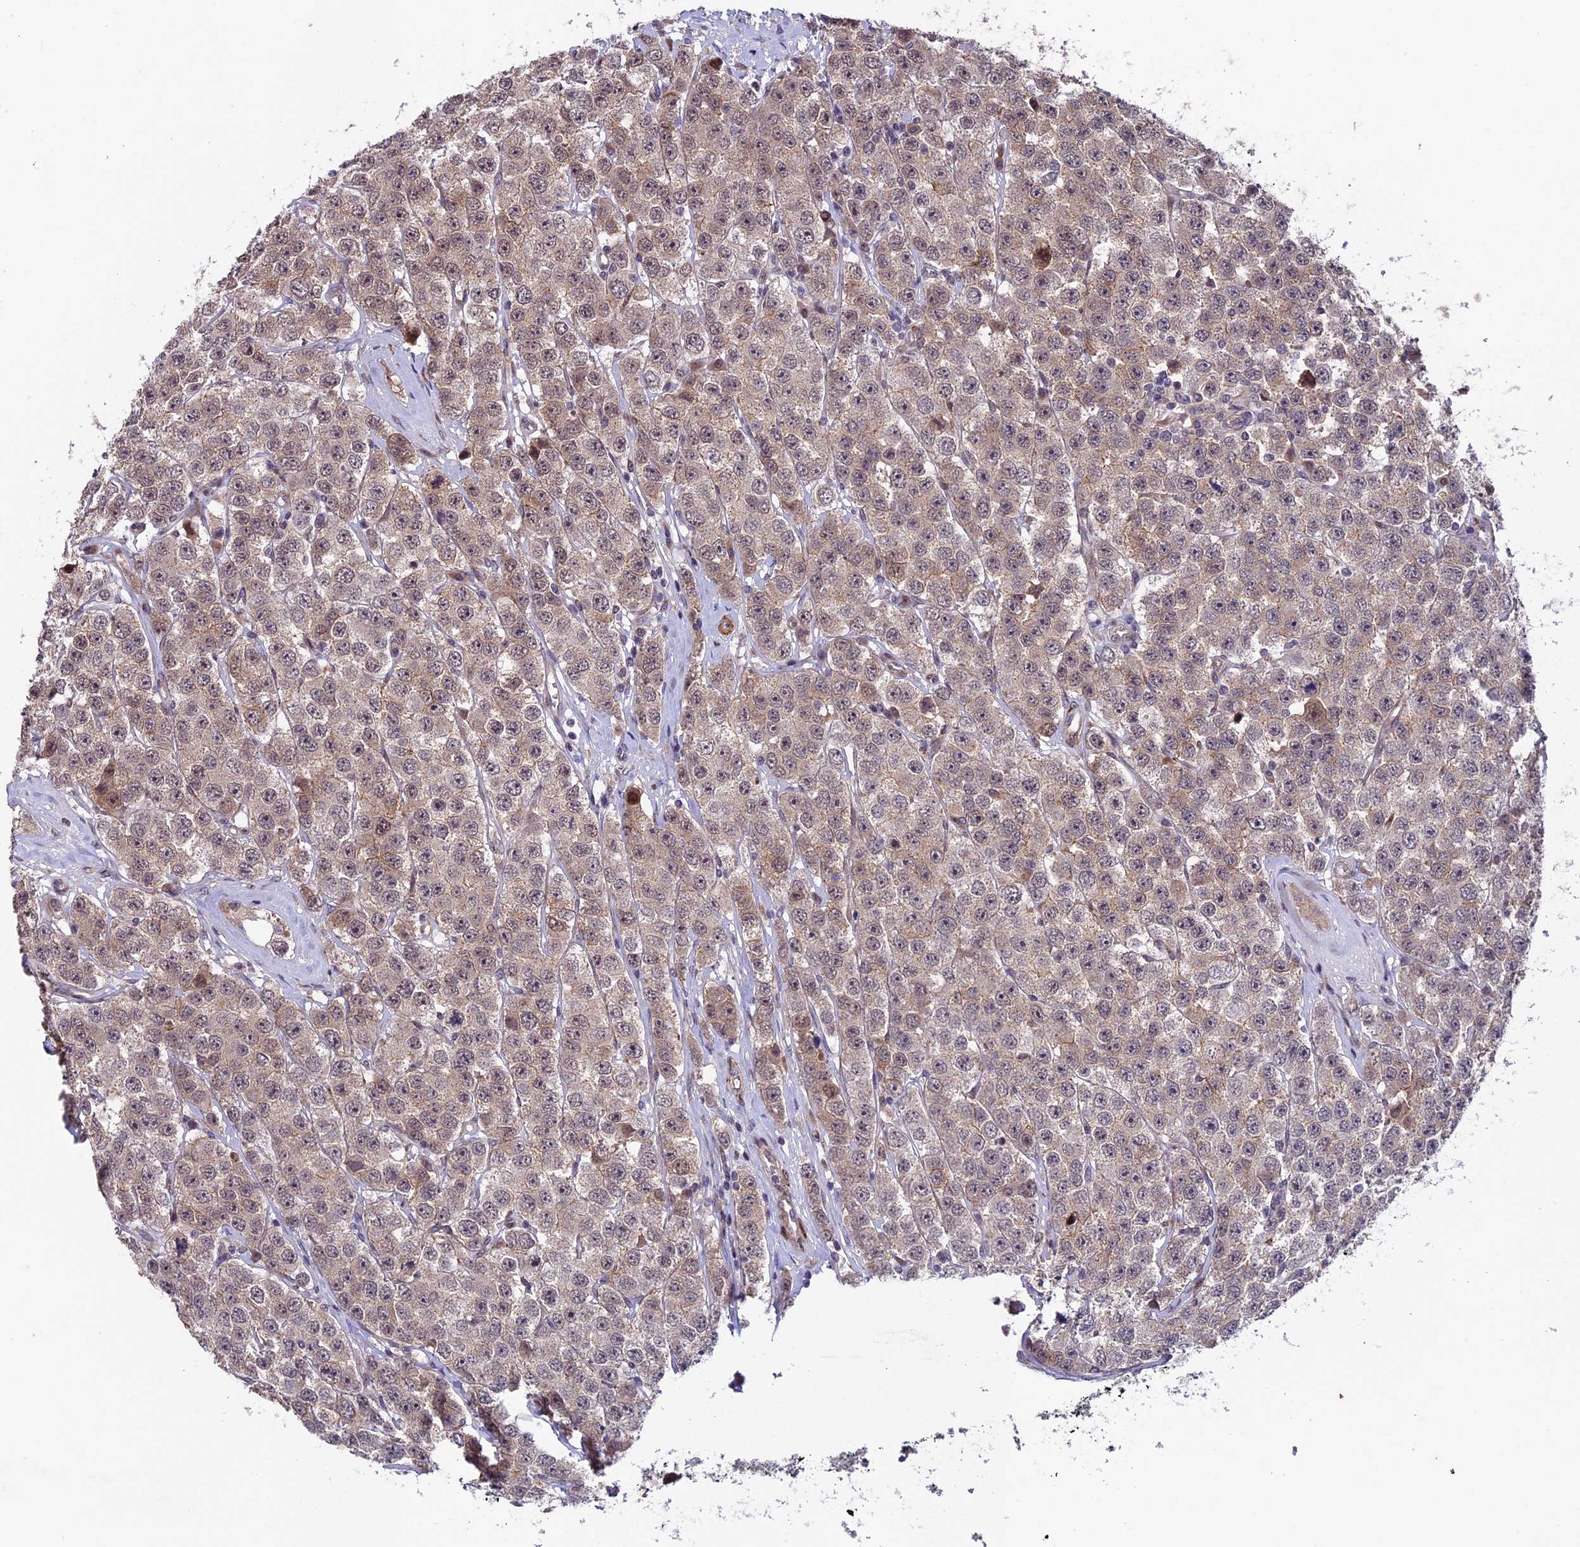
{"staining": {"intensity": "weak", "quantity": "<25%", "location": "cytoplasmic/membranous"}, "tissue": "testis cancer", "cell_type": "Tumor cells", "image_type": "cancer", "snomed": [{"axis": "morphology", "description": "Seminoma, NOS"}, {"axis": "topography", "description": "Testis"}], "caption": "Human testis cancer stained for a protein using IHC shows no positivity in tumor cells.", "gene": "SIPA1L3", "patient": {"sex": "male", "age": 28}}